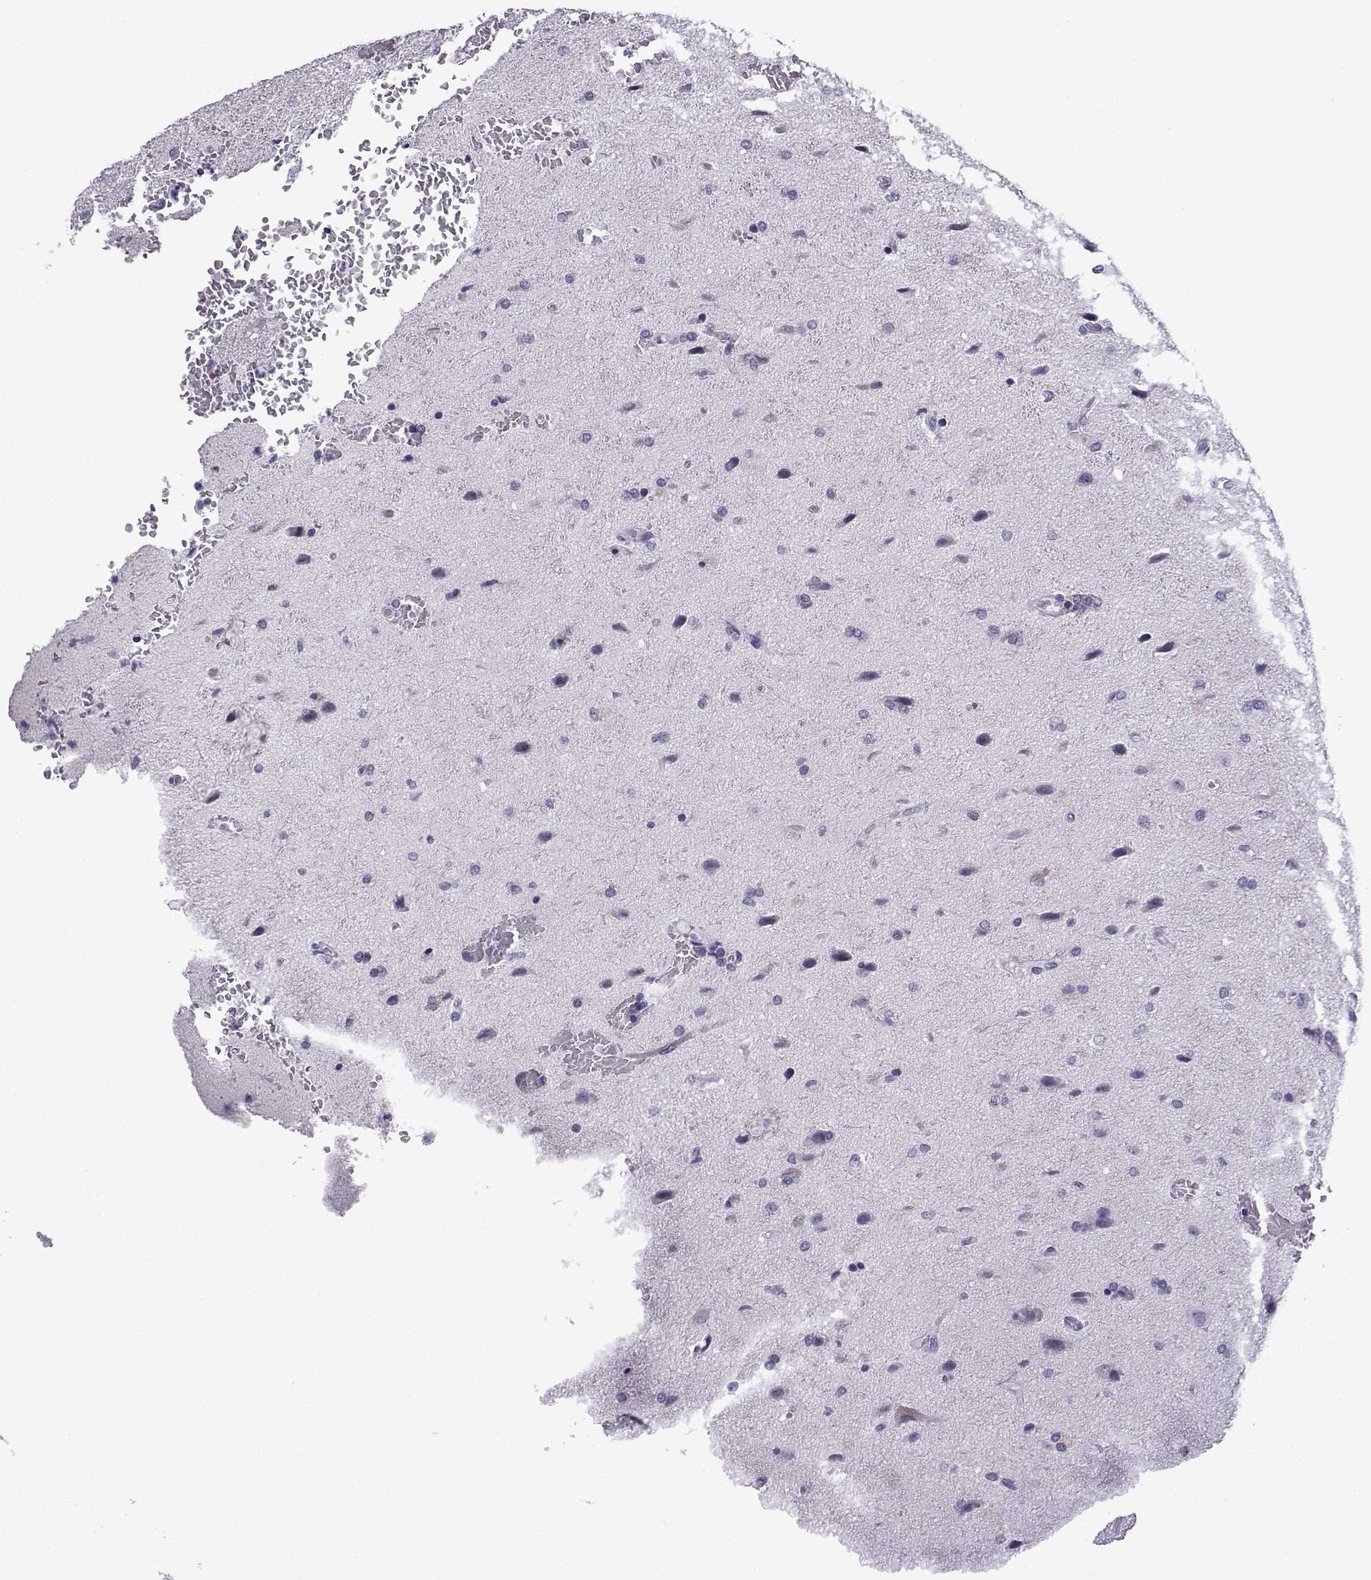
{"staining": {"intensity": "negative", "quantity": "none", "location": "none"}, "tissue": "glioma", "cell_type": "Tumor cells", "image_type": "cancer", "snomed": [{"axis": "morphology", "description": "Glioma, malignant, High grade"}, {"axis": "topography", "description": "Brain"}], "caption": "Immunohistochemistry (IHC) histopathology image of neoplastic tissue: glioma stained with DAB demonstrates no significant protein expression in tumor cells.", "gene": "MRGBP", "patient": {"sex": "male", "age": 68}}